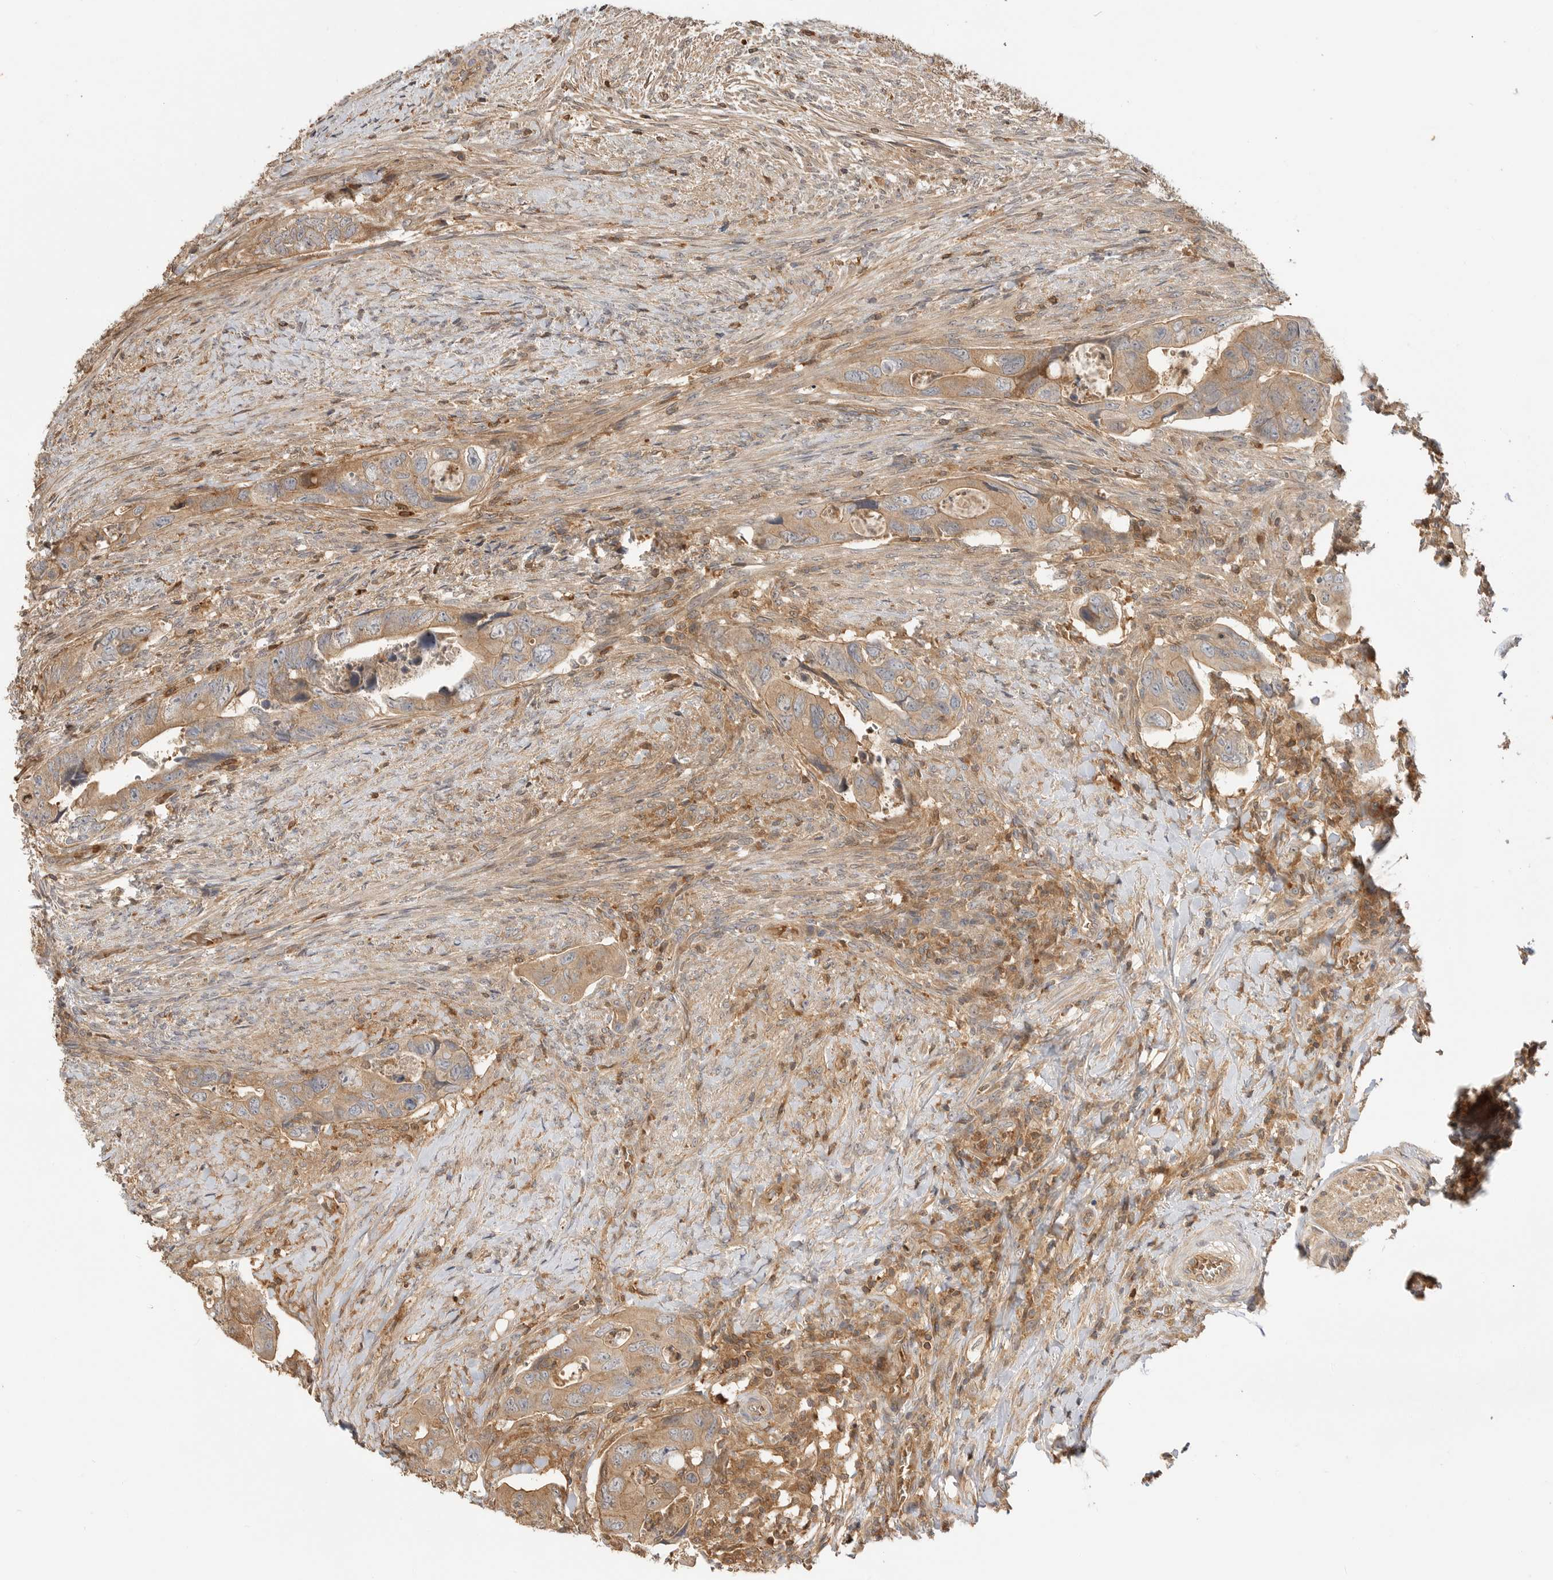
{"staining": {"intensity": "moderate", "quantity": ">75%", "location": "cytoplasmic/membranous"}, "tissue": "colorectal cancer", "cell_type": "Tumor cells", "image_type": "cancer", "snomed": [{"axis": "morphology", "description": "Adenocarcinoma, NOS"}, {"axis": "topography", "description": "Rectum"}], "caption": "DAB (3,3'-diaminobenzidine) immunohistochemical staining of human colorectal cancer (adenocarcinoma) shows moderate cytoplasmic/membranous protein positivity in about >75% of tumor cells.", "gene": "CLDN12", "patient": {"sex": "male", "age": 63}}